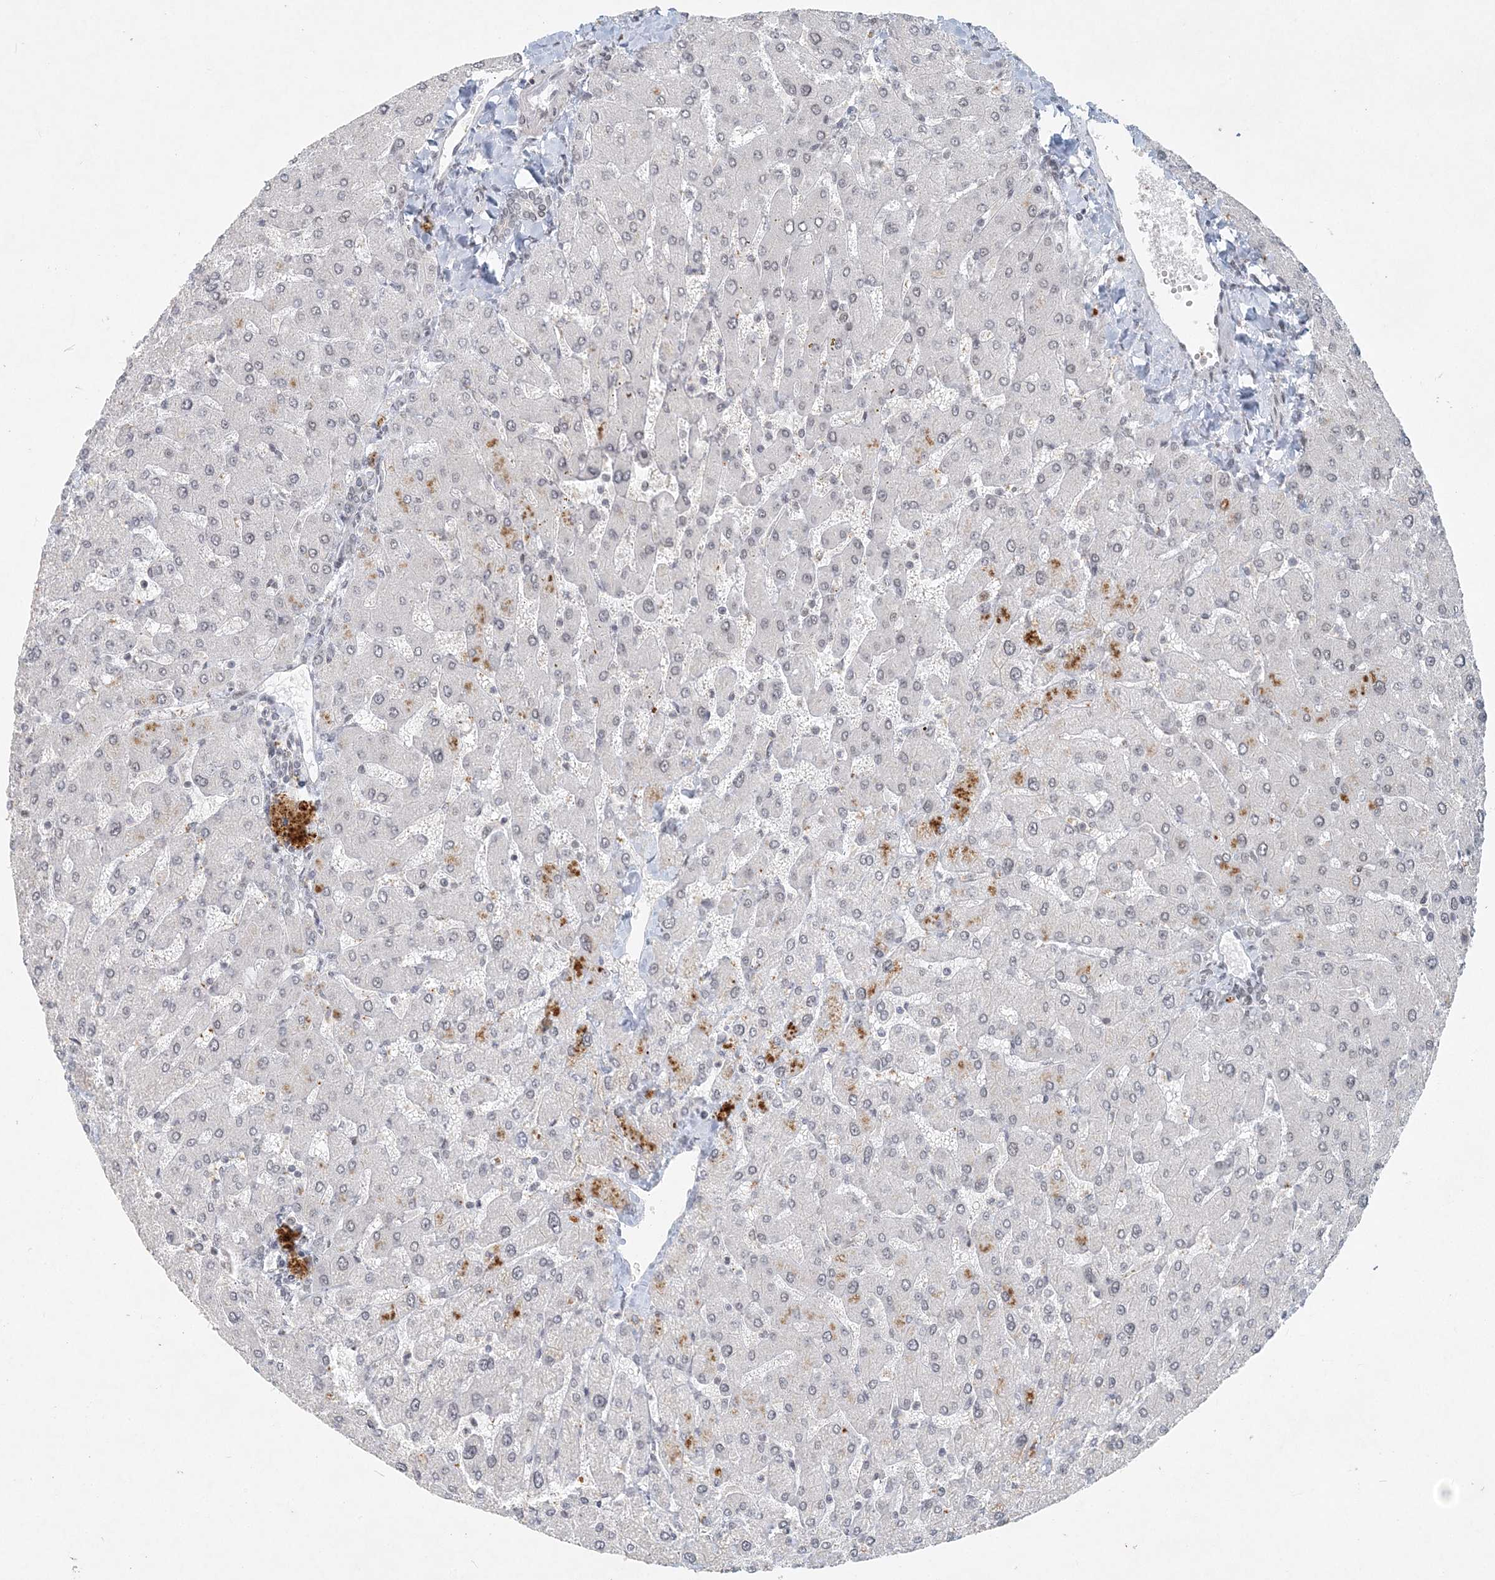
{"staining": {"intensity": "negative", "quantity": "none", "location": "none"}, "tissue": "liver", "cell_type": "Cholangiocytes", "image_type": "normal", "snomed": [{"axis": "morphology", "description": "Normal tissue, NOS"}, {"axis": "topography", "description": "Liver"}], "caption": "Histopathology image shows no protein staining in cholangiocytes of normal liver.", "gene": "BAZ1B", "patient": {"sex": "male", "age": 55}}